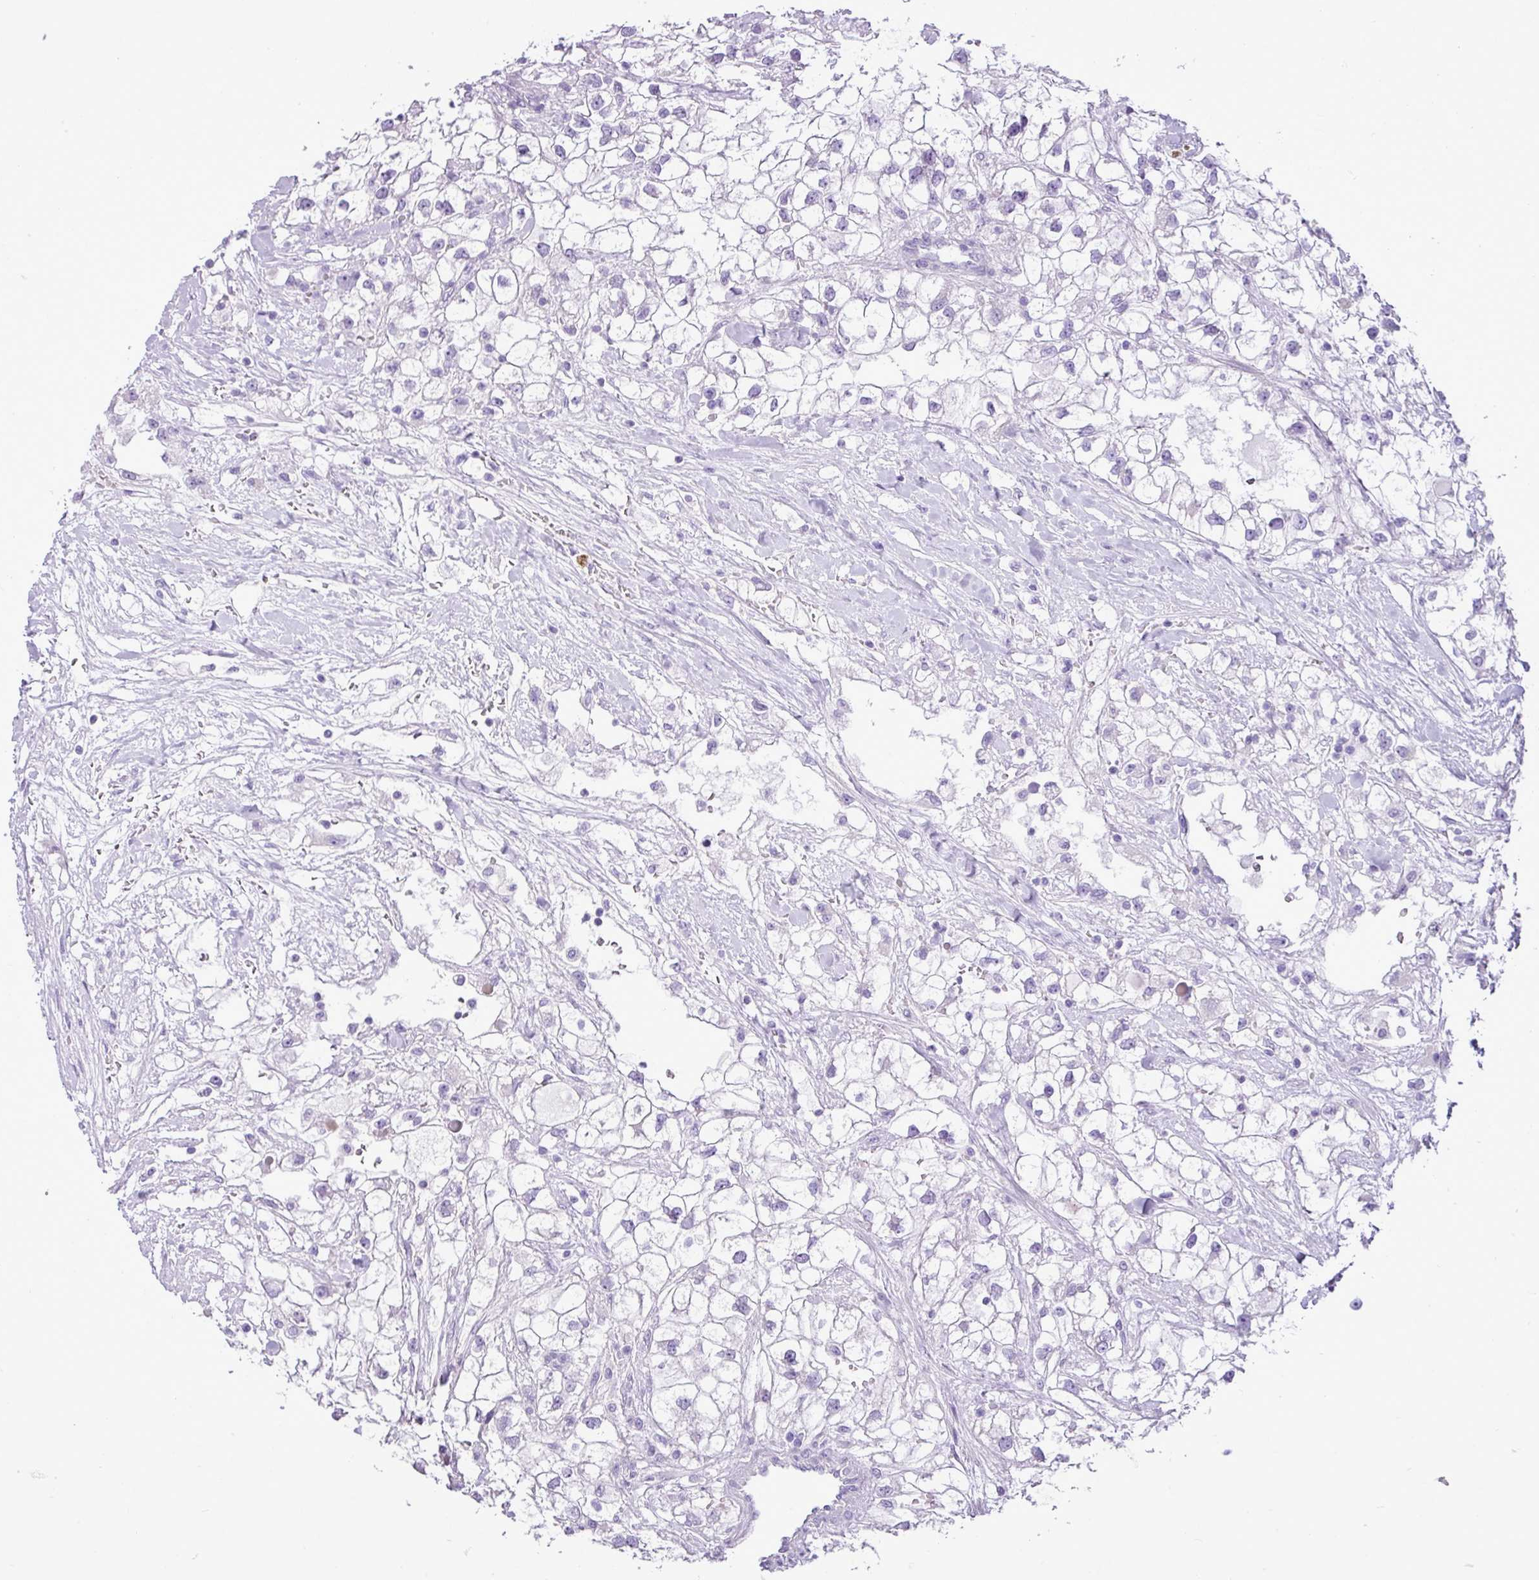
{"staining": {"intensity": "negative", "quantity": "none", "location": "none"}, "tissue": "renal cancer", "cell_type": "Tumor cells", "image_type": "cancer", "snomed": [{"axis": "morphology", "description": "Adenocarcinoma, NOS"}, {"axis": "topography", "description": "Kidney"}], "caption": "IHC histopathology image of neoplastic tissue: renal cancer stained with DAB demonstrates no significant protein staining in tumor cells.", "gene": "ZSCAN5A", "patient": {"sex": "male", "age": 59}}